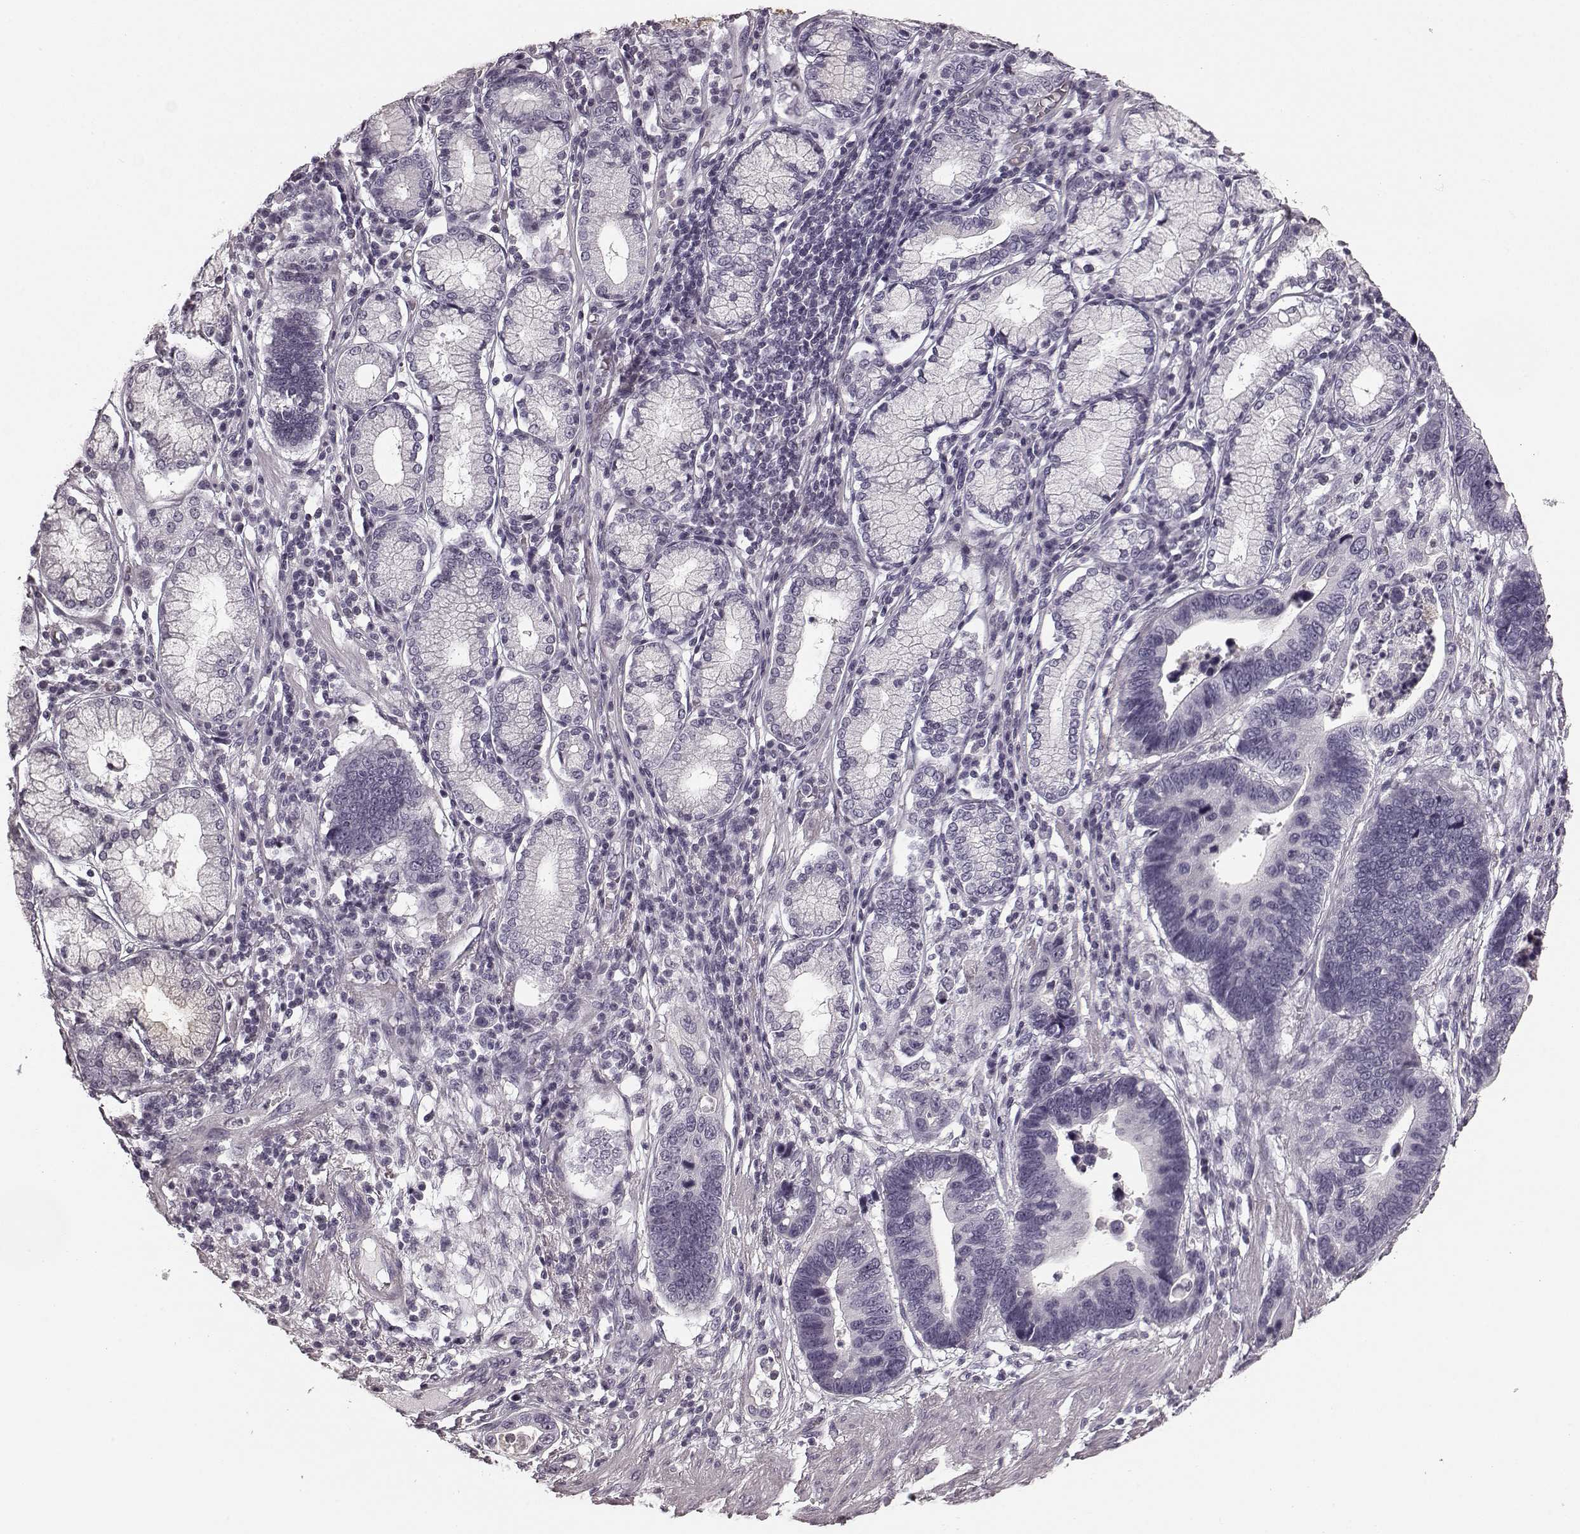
{"staining": {"intensity": "negative", "quantity": "none", "location": "none"}, "tissue": "stomach cancer", "cell_type": "Tumor cells", "image_type": "cancer", "snomed": [{"axis": "morphology", "description": "Adenocarcinoma, NOS"}, {"axis": "topography", "description": "Stomach"}], "caption": "IHC micrograph of neoplastic tissue: human adenocarcinoma (stomach) stained with DAB (3,3'-diaminobenzidine) shows no significant protein expression in tumor cells.", "gene": "TMPRSS15", "patient": {"sex": "male", "age": 84}}